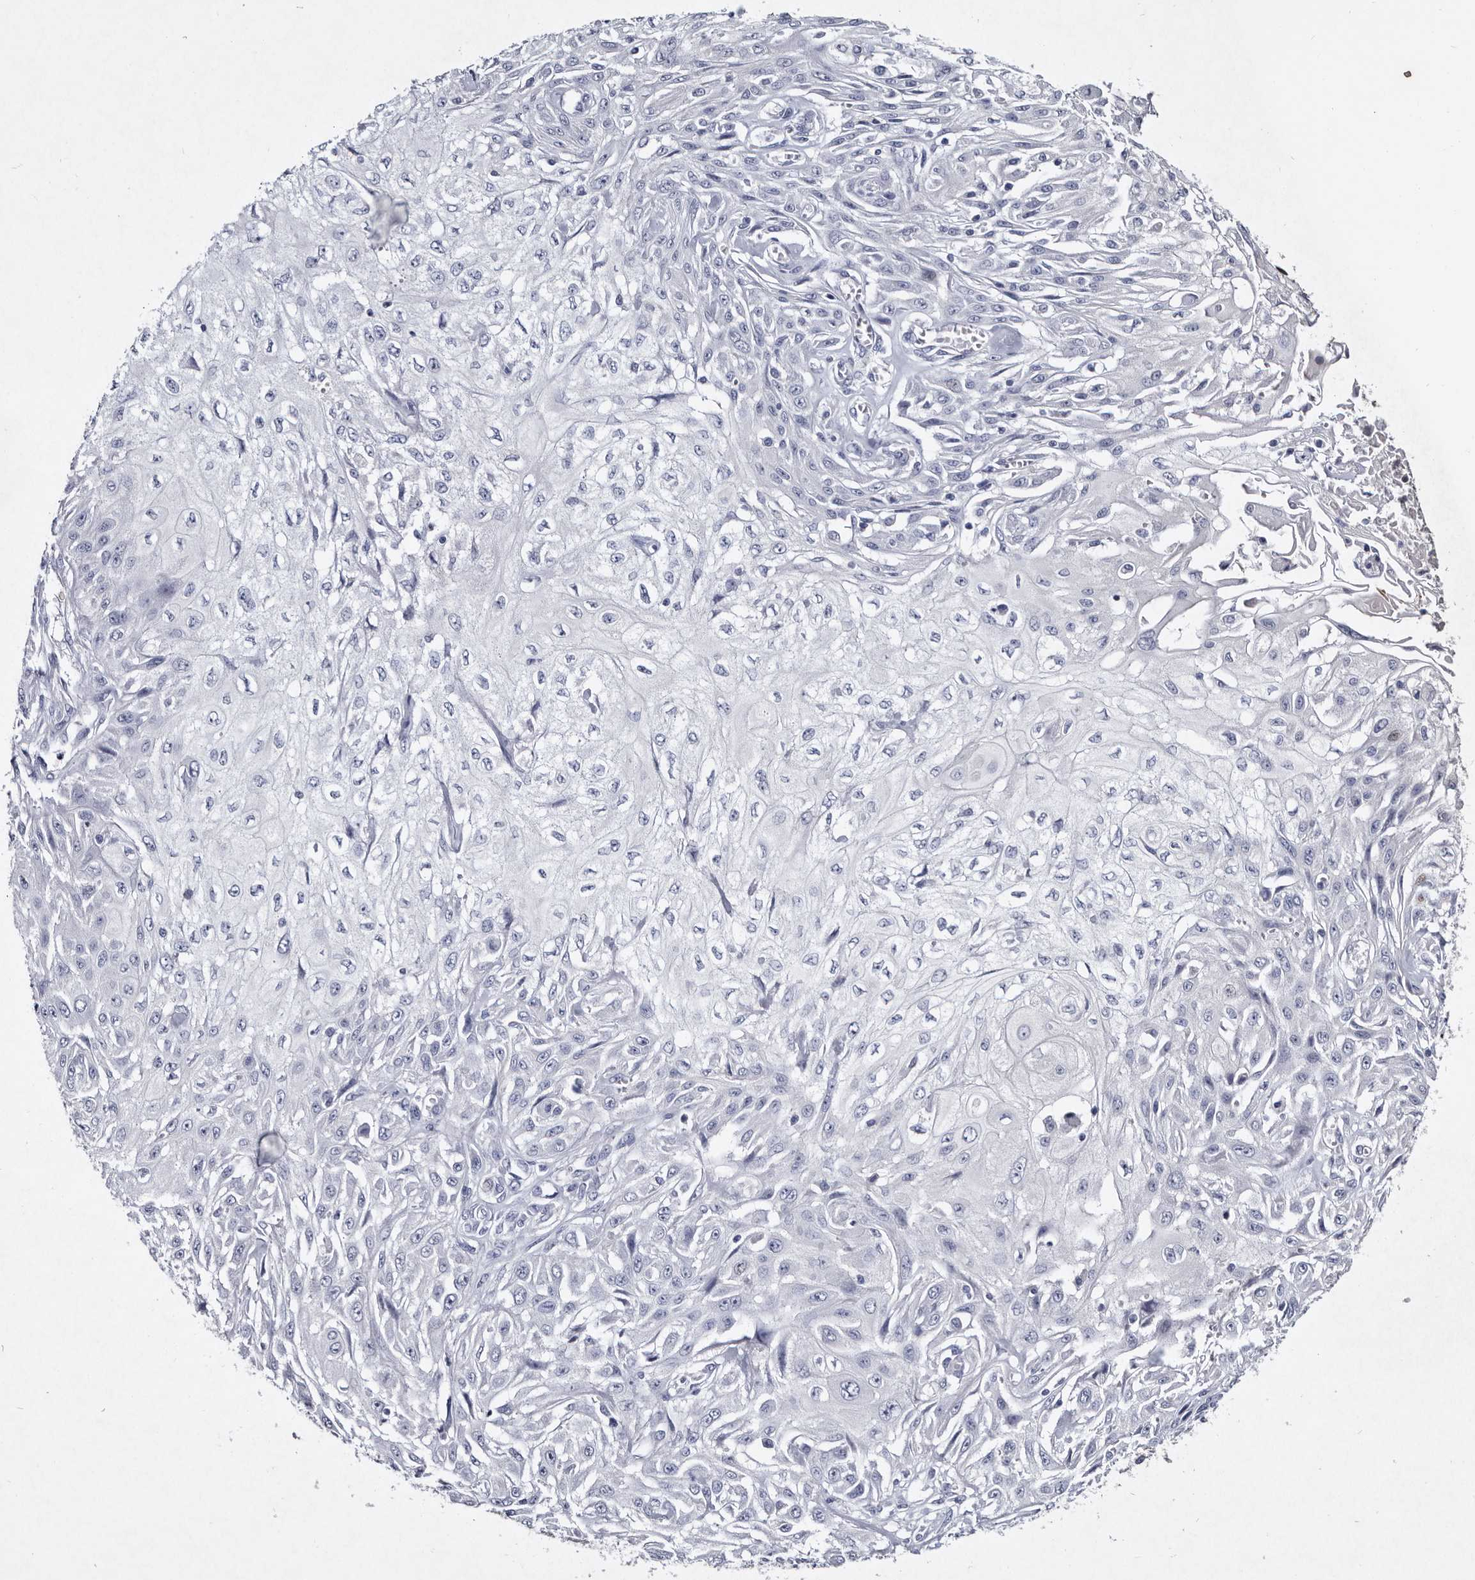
{"staining": {"intensity": "negative", "quantity": "none", "location": "none"}, "tissue": "skin cancer", "cell_type": "Tumor cells", "image_type": "cancer", "snomed": [{"axis": "morphology", "description": "Squamous cell carcinoma, NOS"}, {"axis": "morphology", "description": "Squamous cell carcinoma, metastatic, NOS"}, {"axis": "topography", "description": "Skin"}, {"axis": "topography", "description": "Lymph node"}], "caption": "This is a image of IHC staining of skin squamous cell carcinoma, which shows no staining in tumor cells.", "gene": "SERPINB8", "patient": {"sex": "male", "age": 75}}